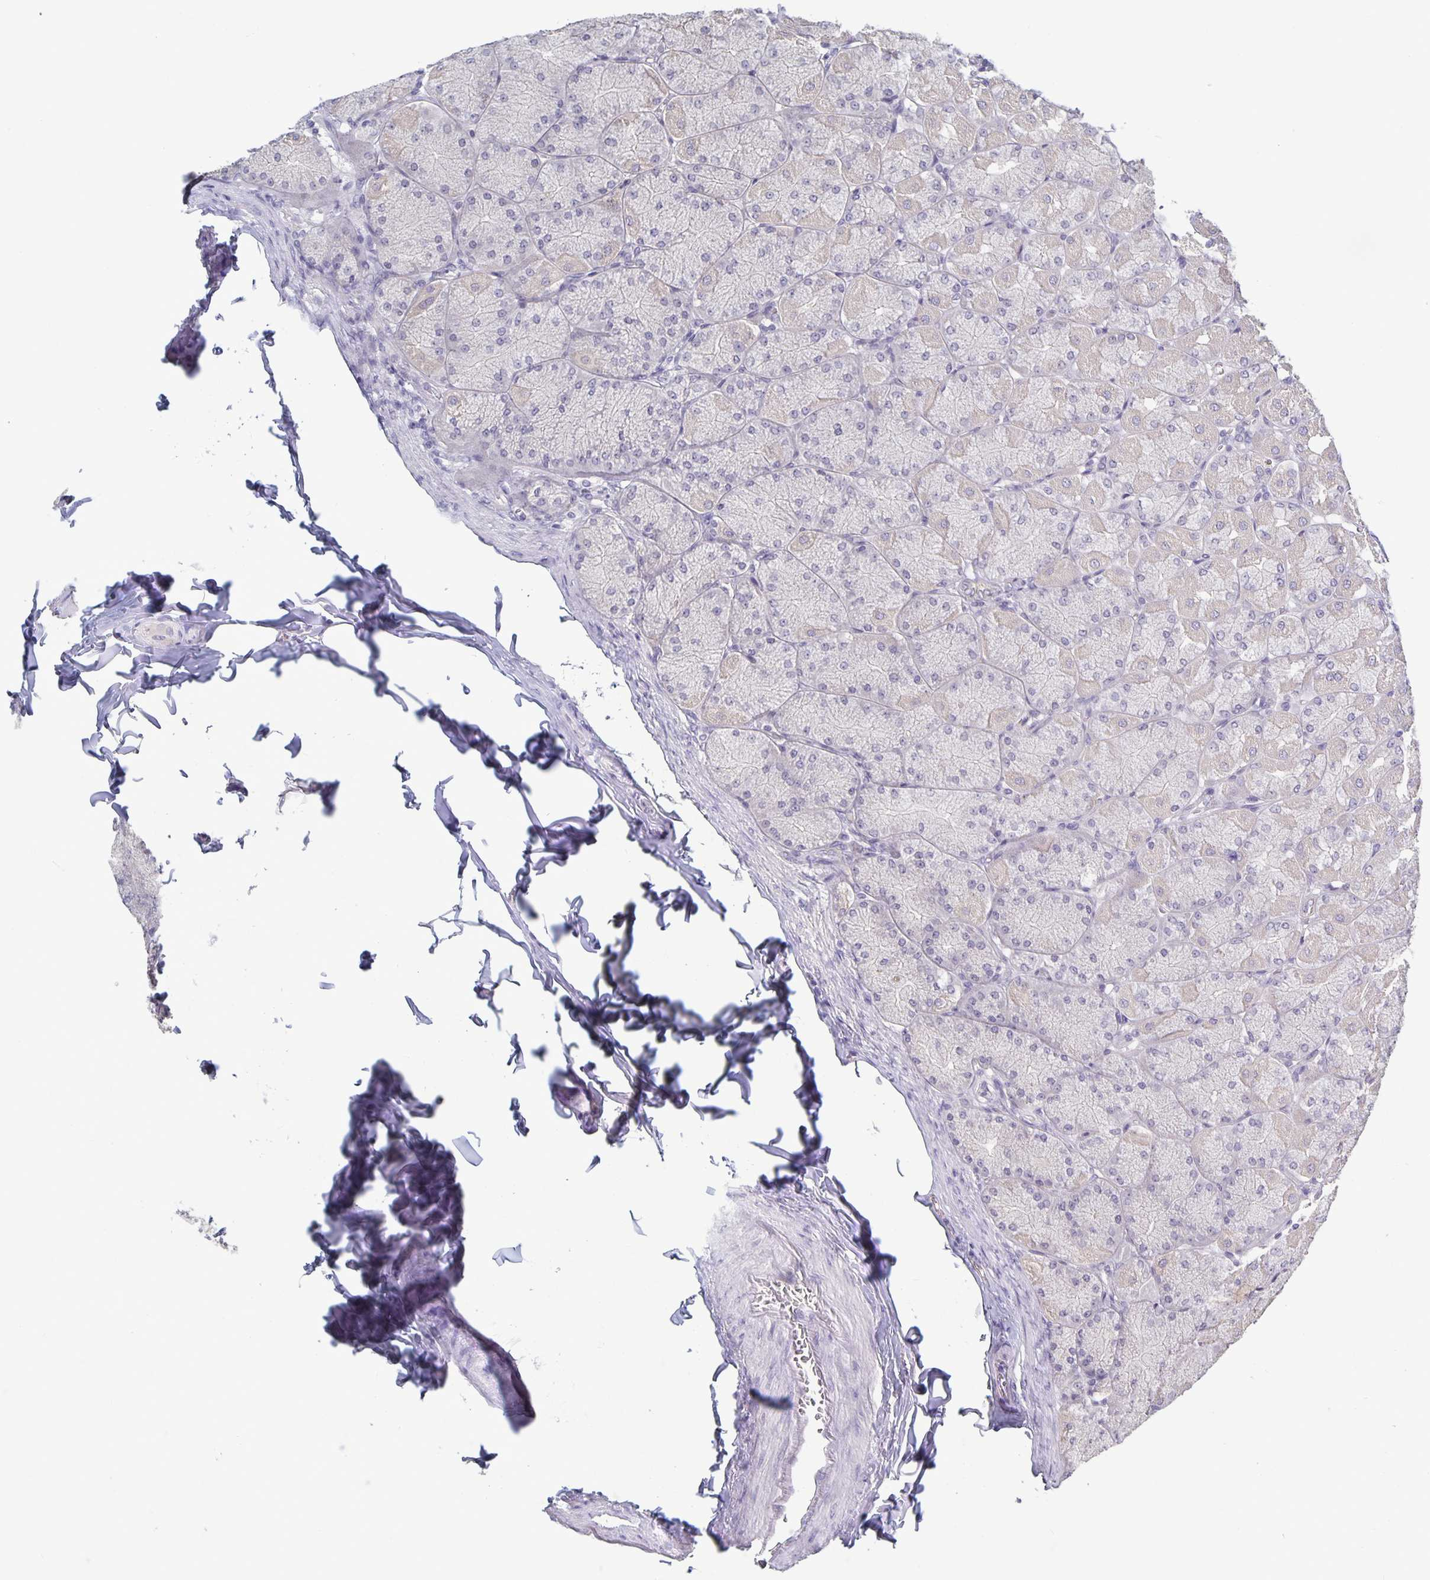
{"staining": {"intensity": "negative", "quantity": "none", "location": "none"}, "tissue": "stomach", "cell_type": "Glandular cells", "image_type": "normal", "snomed": [{"axis": "morphology", "description": "Normal tissue, NOS"}, {"axis": "topography", "description": "Stomach, upper"}], "caption": "Benign stomach was stained to show a protein in brown. There is no significant expression in glandular cells. (DAB (3,3'-diaminobenzidine) immunohistochemistry, high magnification).", "gene": "PLCB3", "patient": {"sex": "female", "age": 56}}